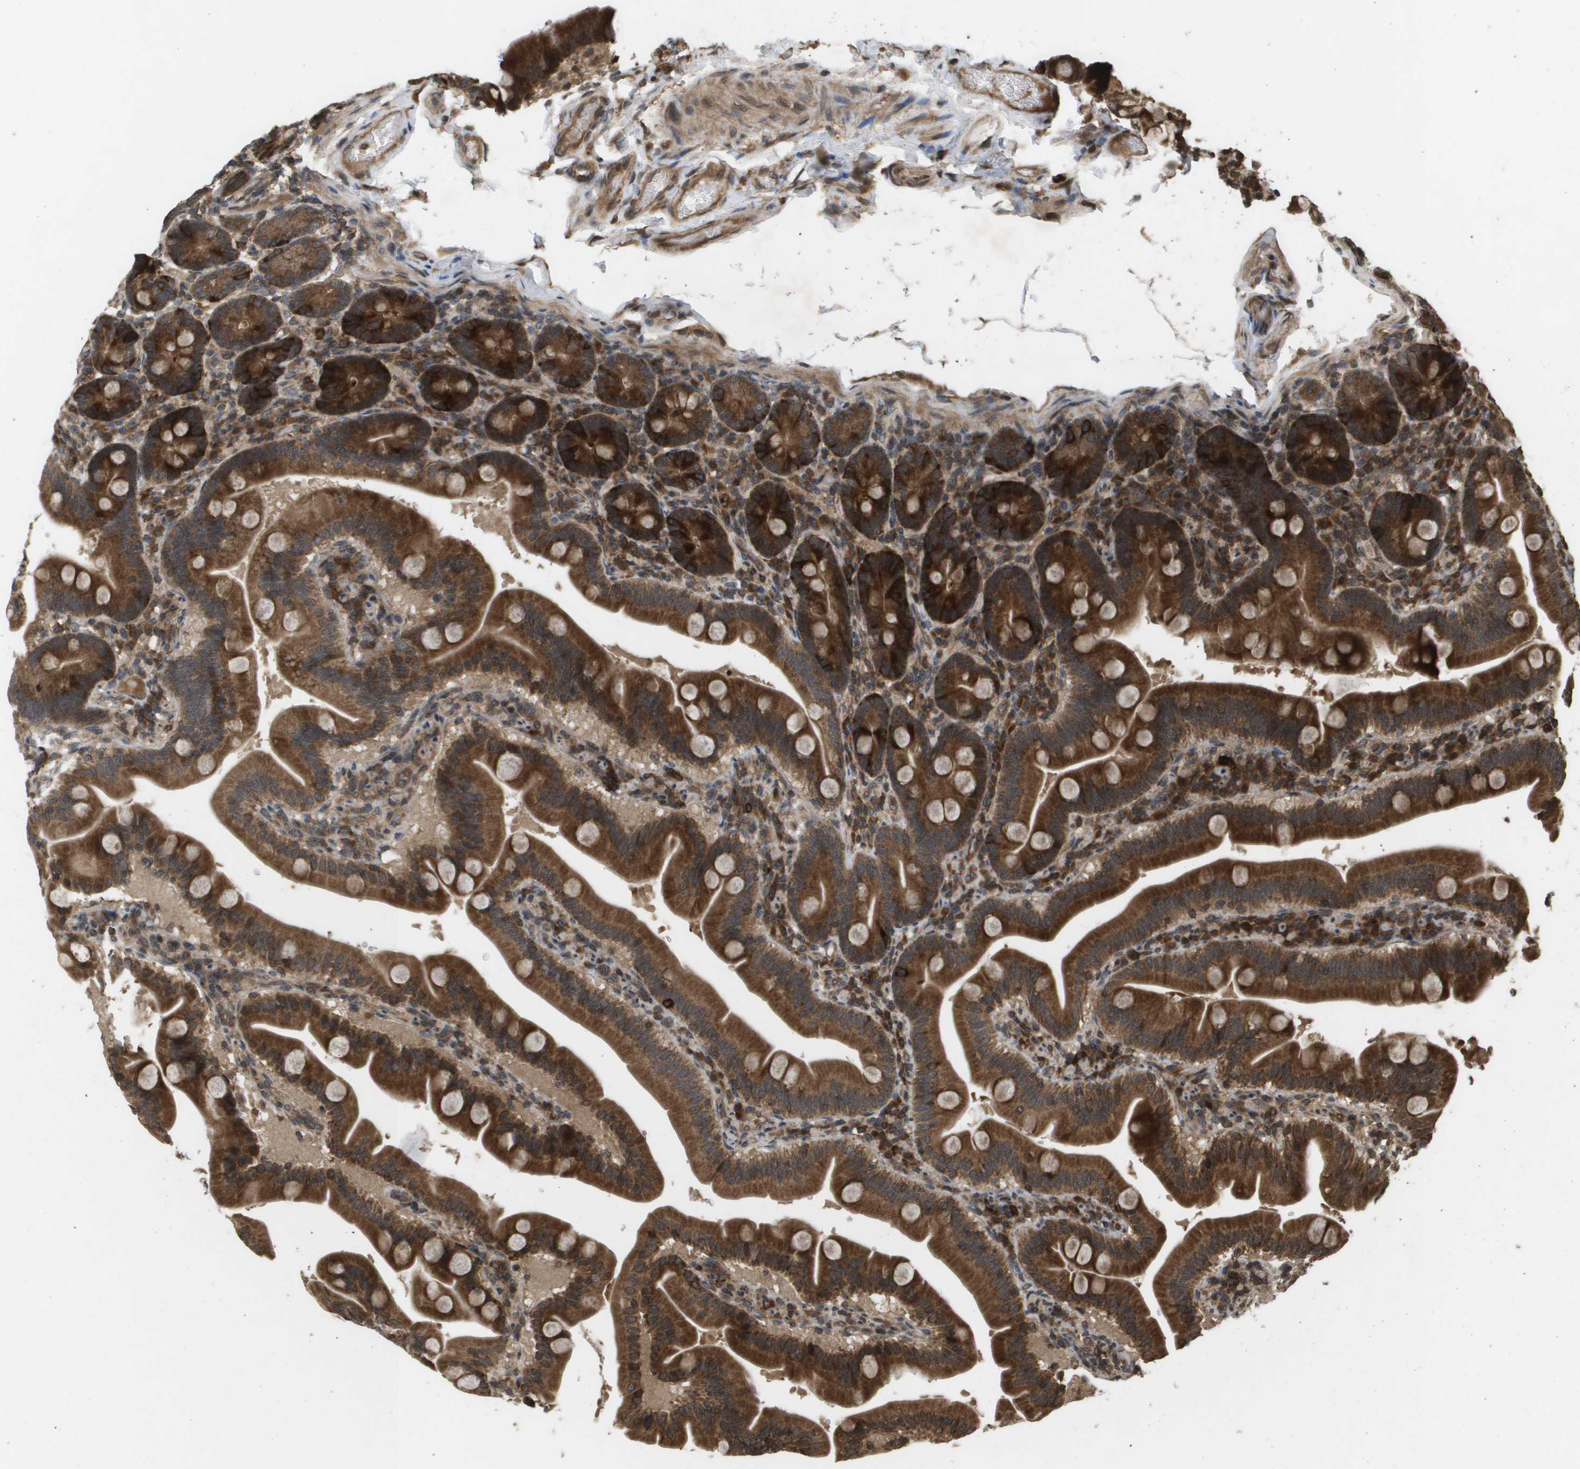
{"staining": {"intensity": "strong", "quantity": ">75%", "location": "cytoplasmic/membranous"}, "tissue": "duodenum", "cell_type": "Glandular cells", "image_type": "normal", "snomed": [{"axis": "morphology", "description": "Normal tissue, NOS"}, {"axis": "topography", "description": "Duodenum"}], "caption": "A high-resolution photomicrograph shows immunohistochemistry (IHC) staining of normal duodenum, which displays strong cytoplasmic/membranous expression in about >75% of glandular cells.", "gene": "KIF11", "patient": {"sex": "male", "age": 54}}